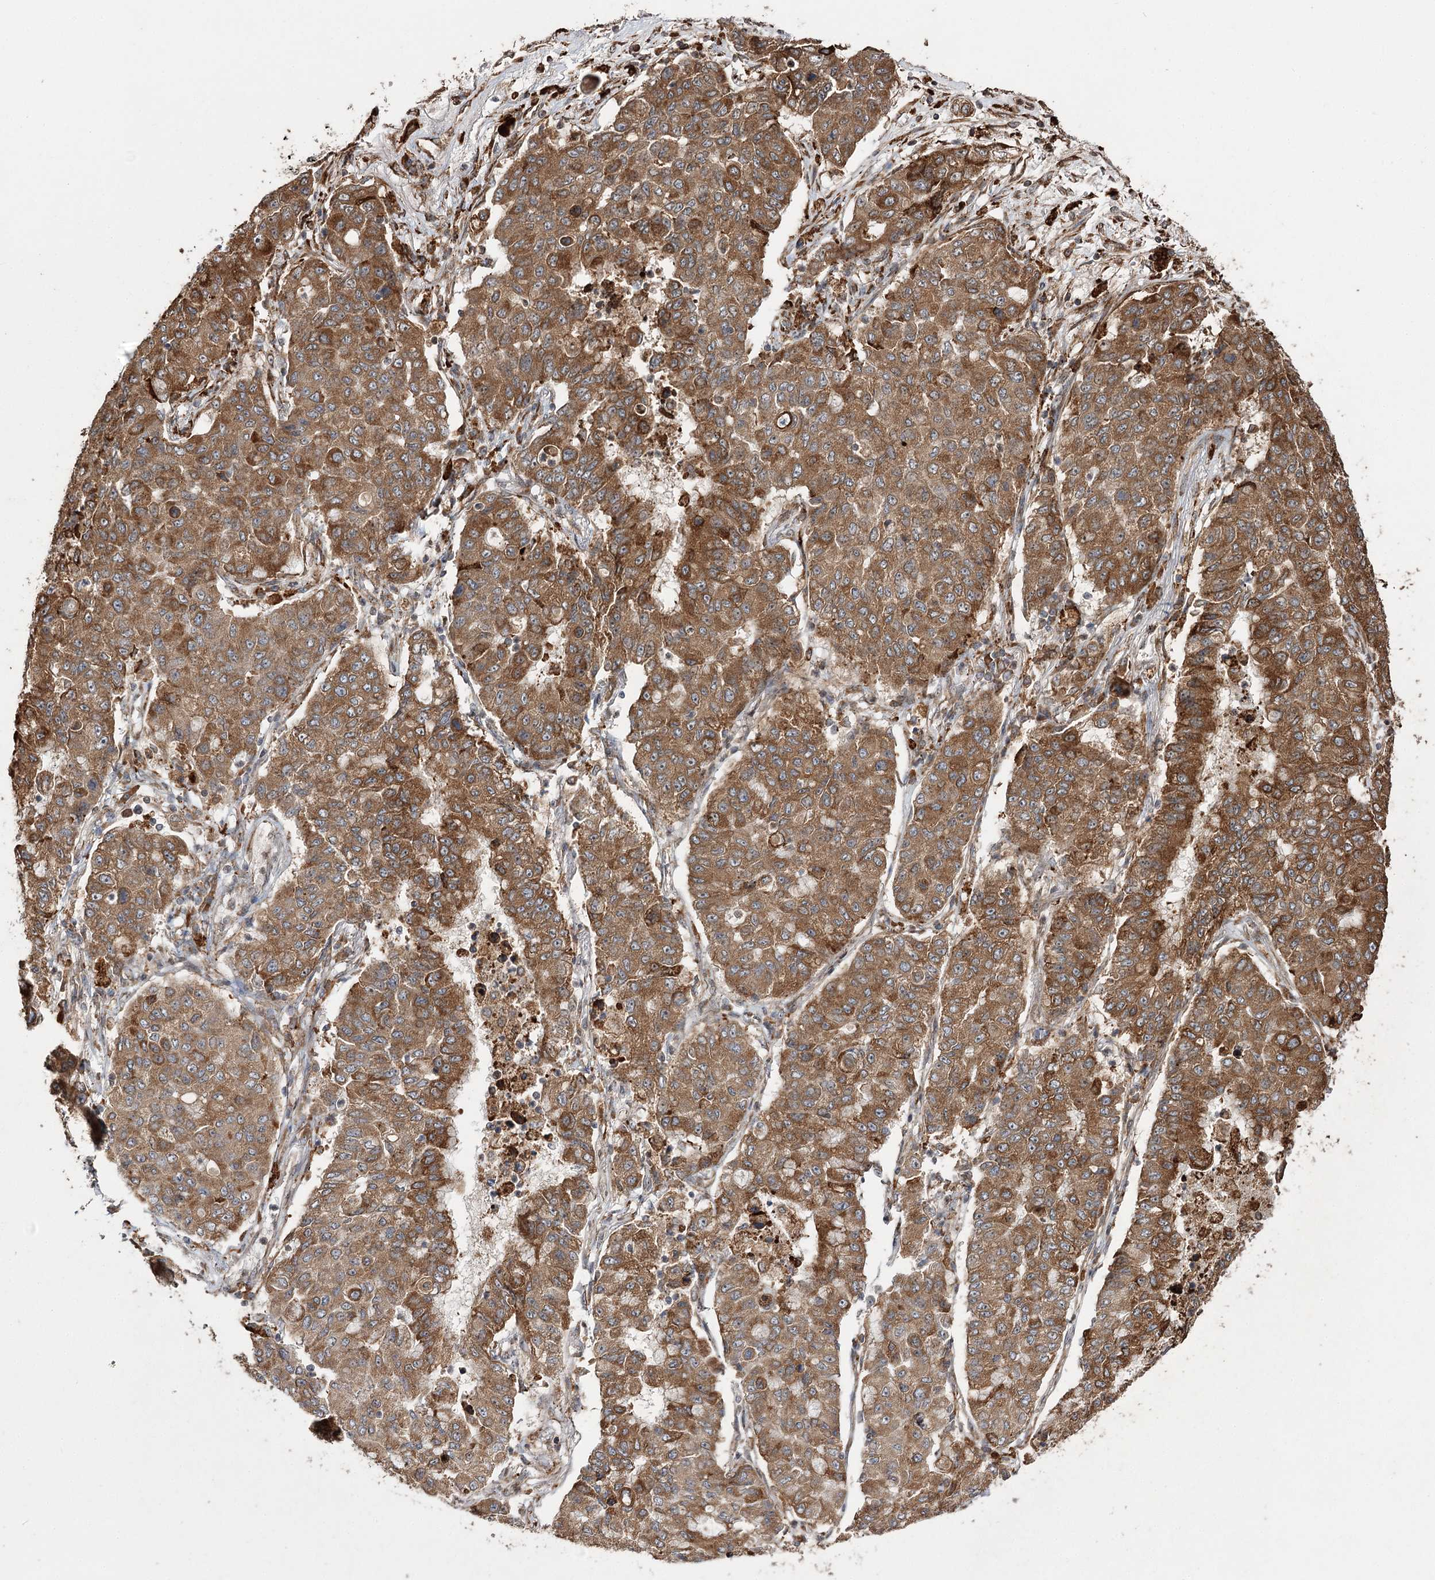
{"staining": {"intensity": "moderate", "quantity": ">75%", "location": "cytoplasmic/membranous"}, "tissue": "lung cancer", "cell_type": "Tumor cells", "image_type": "cancer", "snomed": [{"axis": "morphology", "description": "Squamous cell carcinoma, NOS"}, {"axis": "topography", "description": "Lung"}], "caption": "Immunohistochemical staining of human lung cancer (squamous cell carcinoma) reveals moderate cytoplasmic/membranous protein expression in approximately >75% of tumor cells.", "gene": "FANCL", "patient": {"sex": "male", "age": 74}}